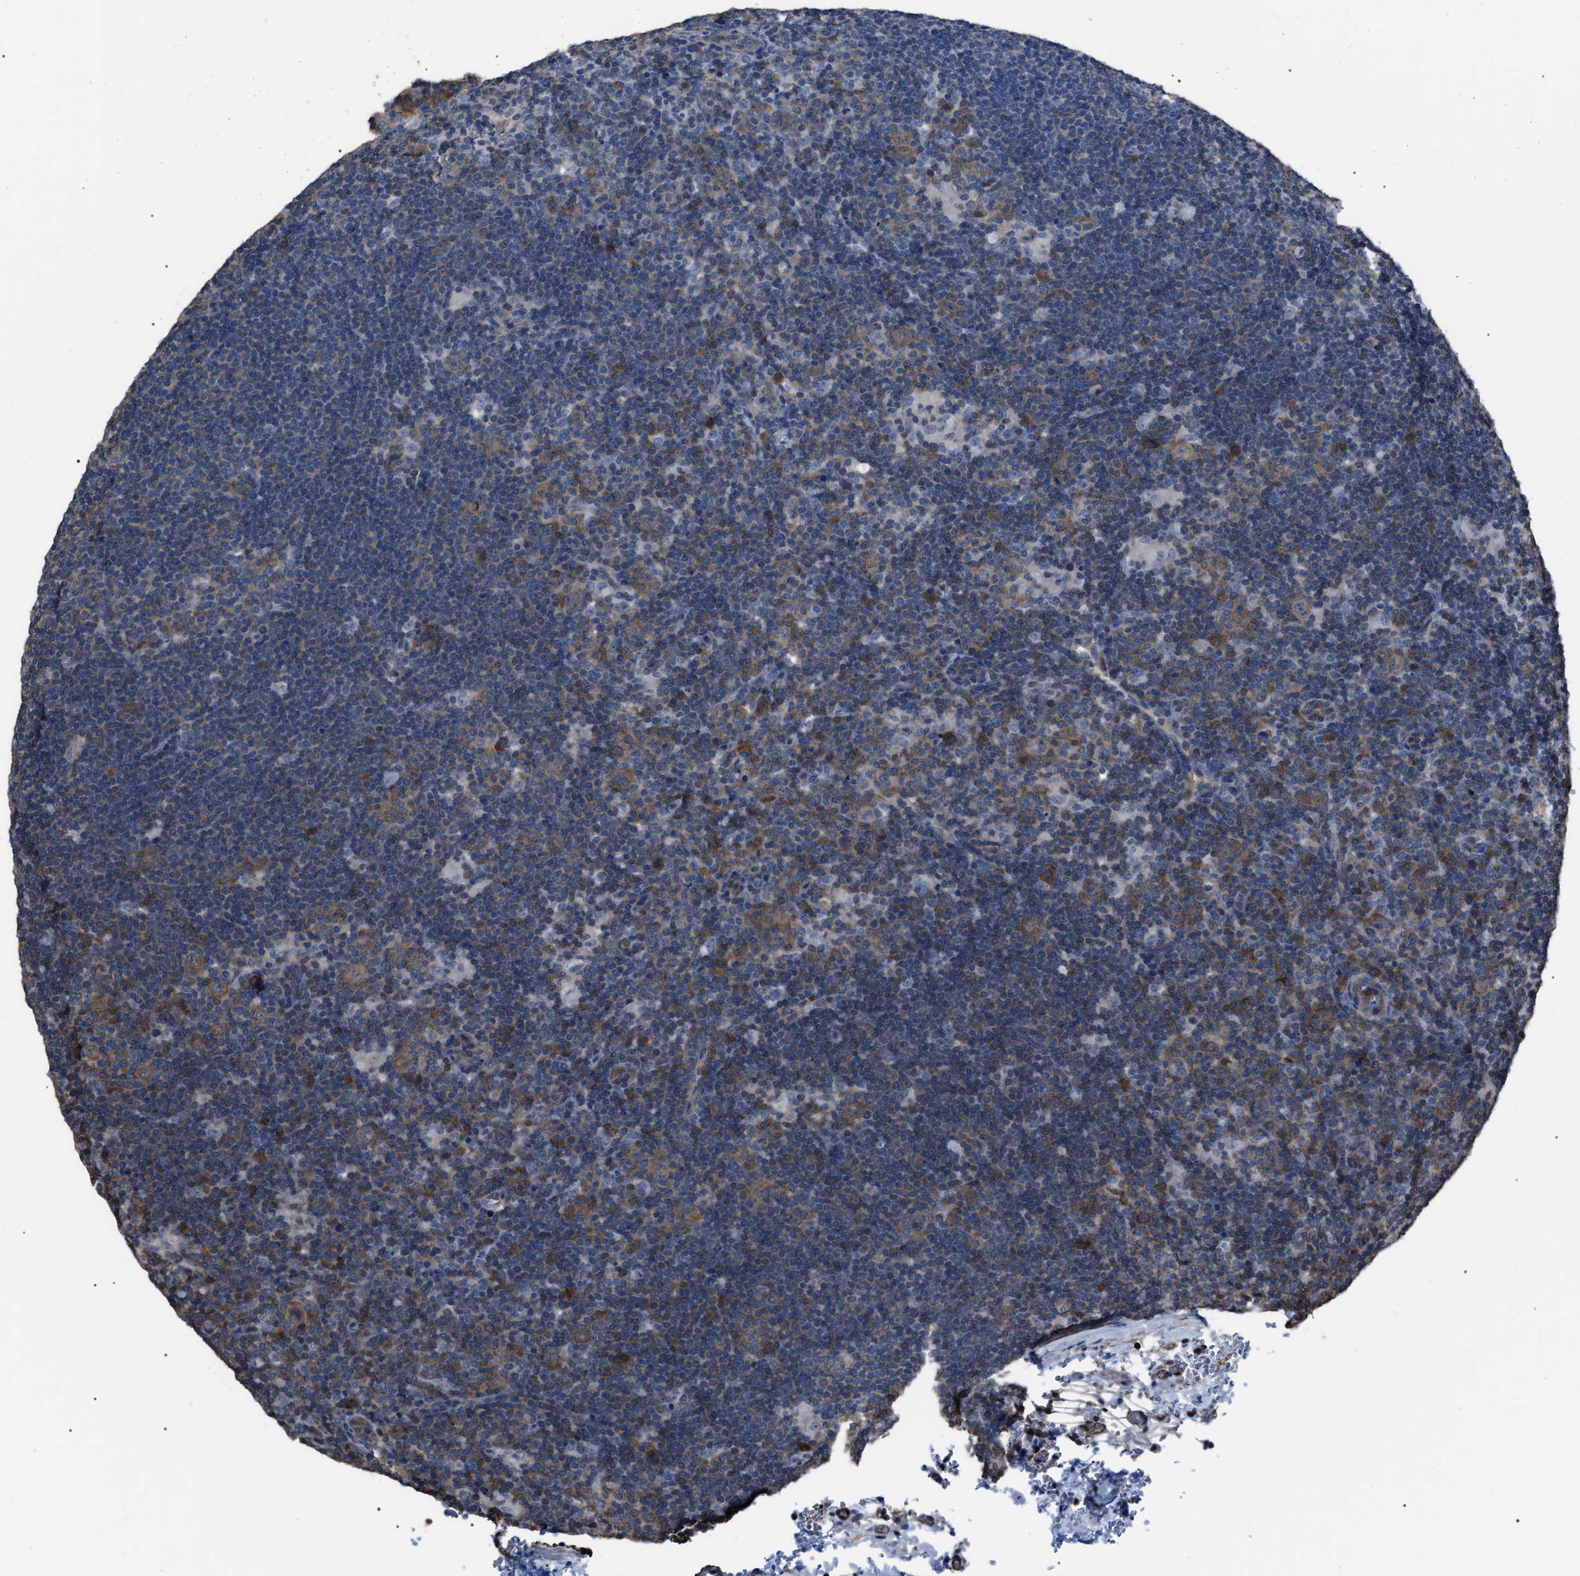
{"staining": {"intensity": "moderate", "quantity": "25%-75%", "location": "cytoplasmic/membranous"}, "tissue": "lymphoma", "cell_type": "Tumor cells", "image_type": "cancer", "snomed": [{"axis": "morphology", "description": "Hodgkin's disease, NOS"}, {"axis": "topography", "description": "Lymph node"}], "caption": "Immunohistochemical staining of lymphoma exhibits medium levels of moderate cytoplasmic/membranous staining in about 25%-75% of tumor cells. Using DAB (3,3'-diaminobenzidine) (brown) and hematoxylin (blue) stains, captured at high magnification using brightfield microscopy.", "gene": "PDCD5", "patient": {"sex": "female", "age": 57}}